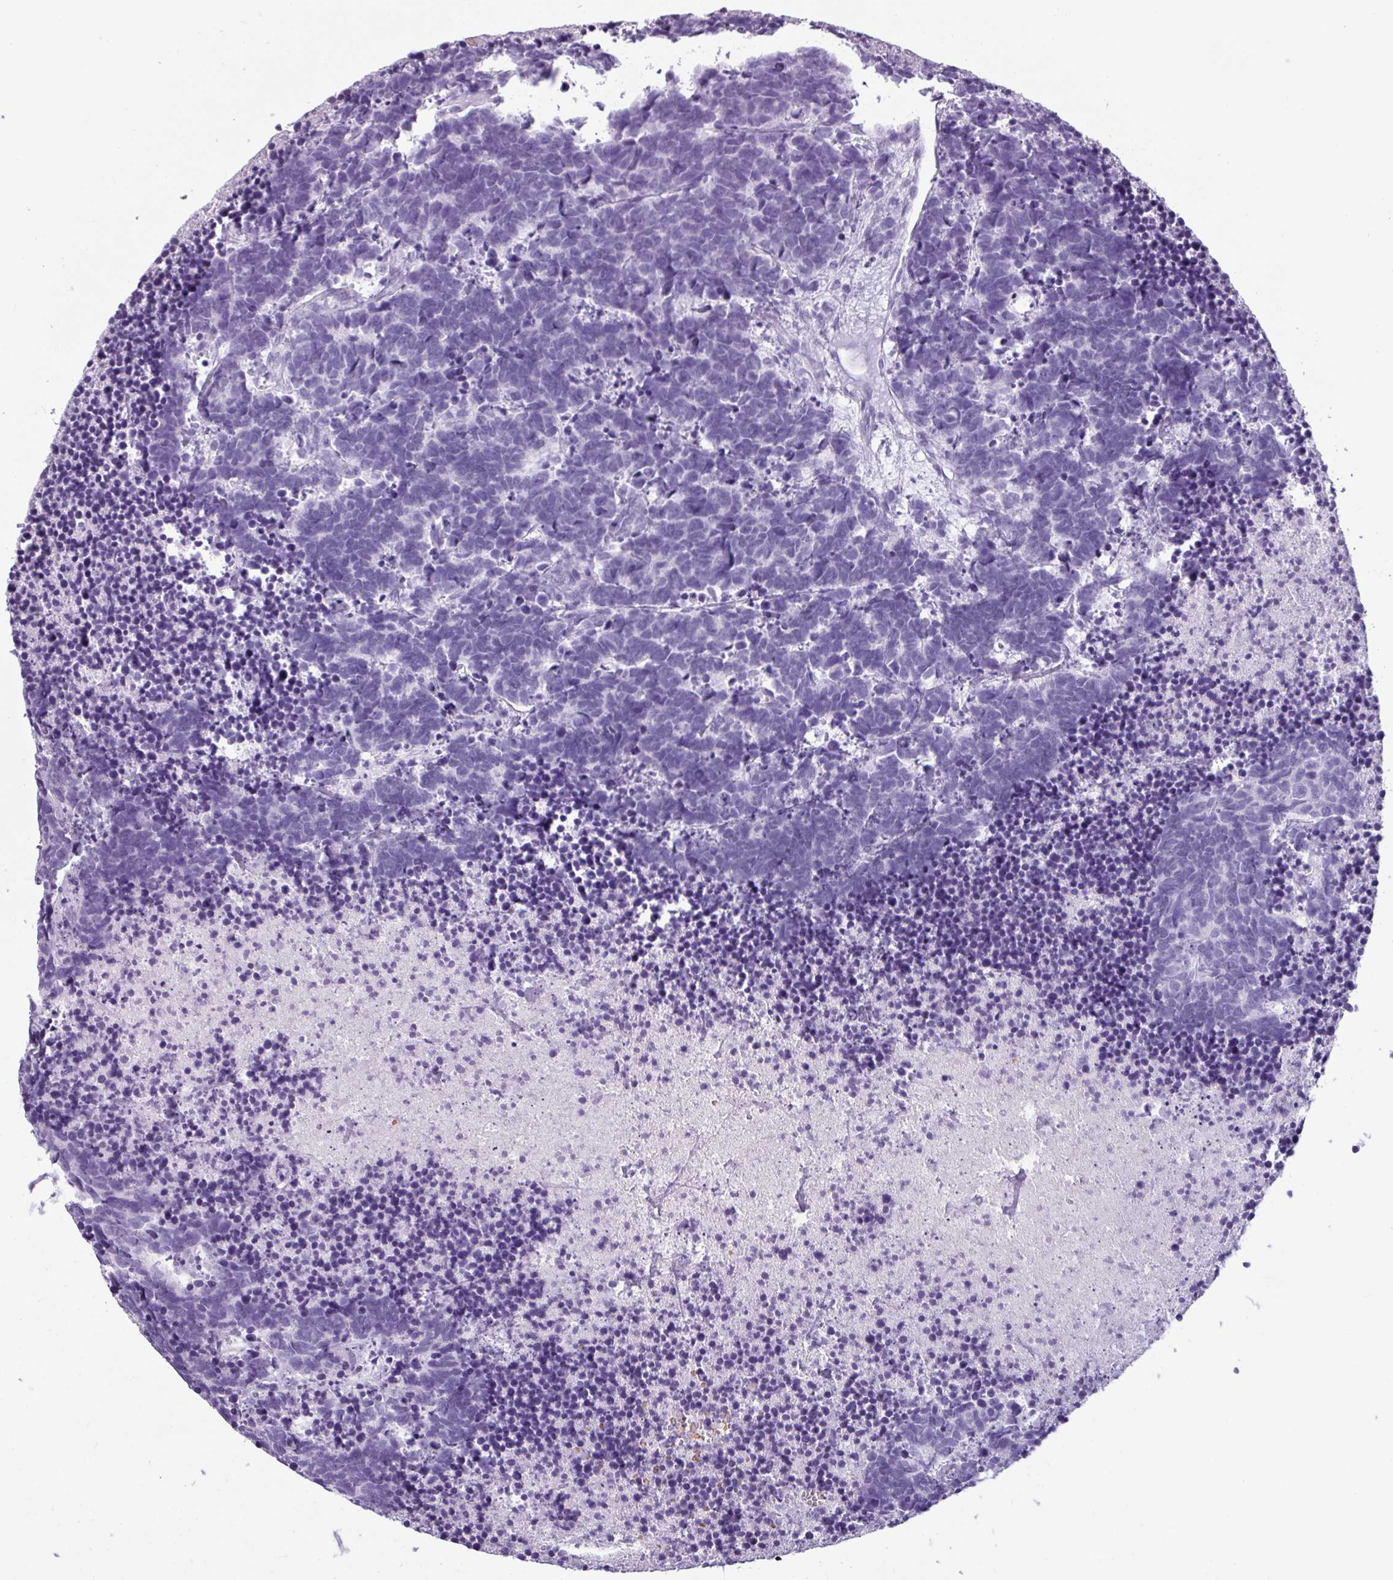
{"staining": {"intensity": "negative", "quantity": "none", "location": "none"}, "tissue": "carcinoid", "cell_type": "Tumor cells", "image_type": "cancer", "snomed": [{"axis": "morphology", "description": "Carcinoma, NOS"}, {"axis": "morphology", "description": "Carcinoid, malignant, NOS"}, {"axis": "topography", "description": "Urinary bladder"}], "caption": "Carcinoid was stained to show a protein in brown. There is no significant expression in tumor cells.", "gene": "CRYBB2", "patient": {"sex": "male", "age": 57}}